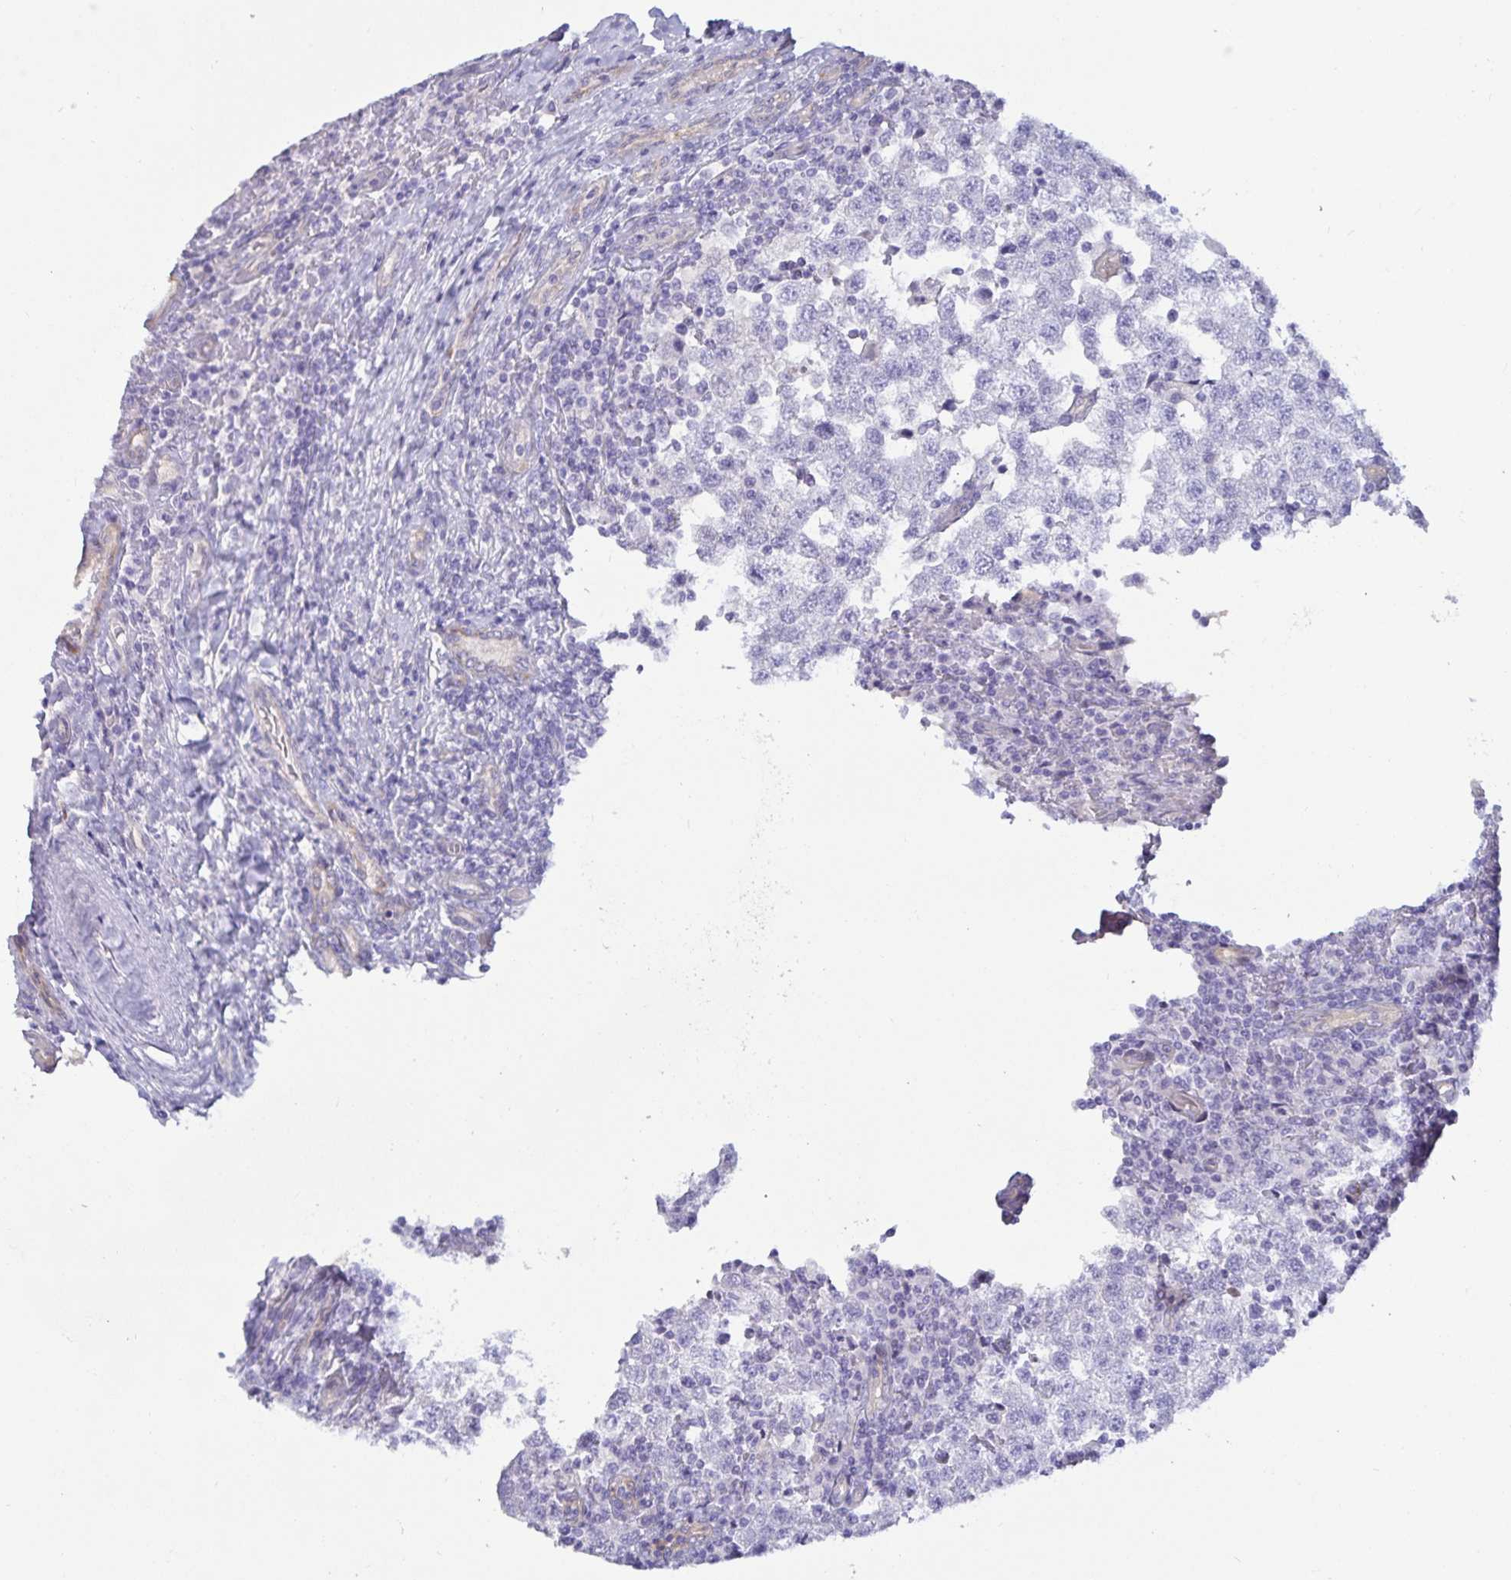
{"staining": {"intensity": "negative", "quantity": "none", "location": "none"}, "tissue": "testis cancer", "cell_type": "Tumor cells", "image_type": "cancer", "snomed": [{"axis": "morphology", "description": "Seminoma, NOS"}, {"axis": "topography", "description": "Testis"}], "caption": "Immunohistochemical staining of seminoma (testis) demonstrates no significant positivity in tumor cells. (Immunohistochemistry, brightfield microscopy, high magnification).", "gene": "SPAG4", "patient": {"sex": "male", "age": 34}}